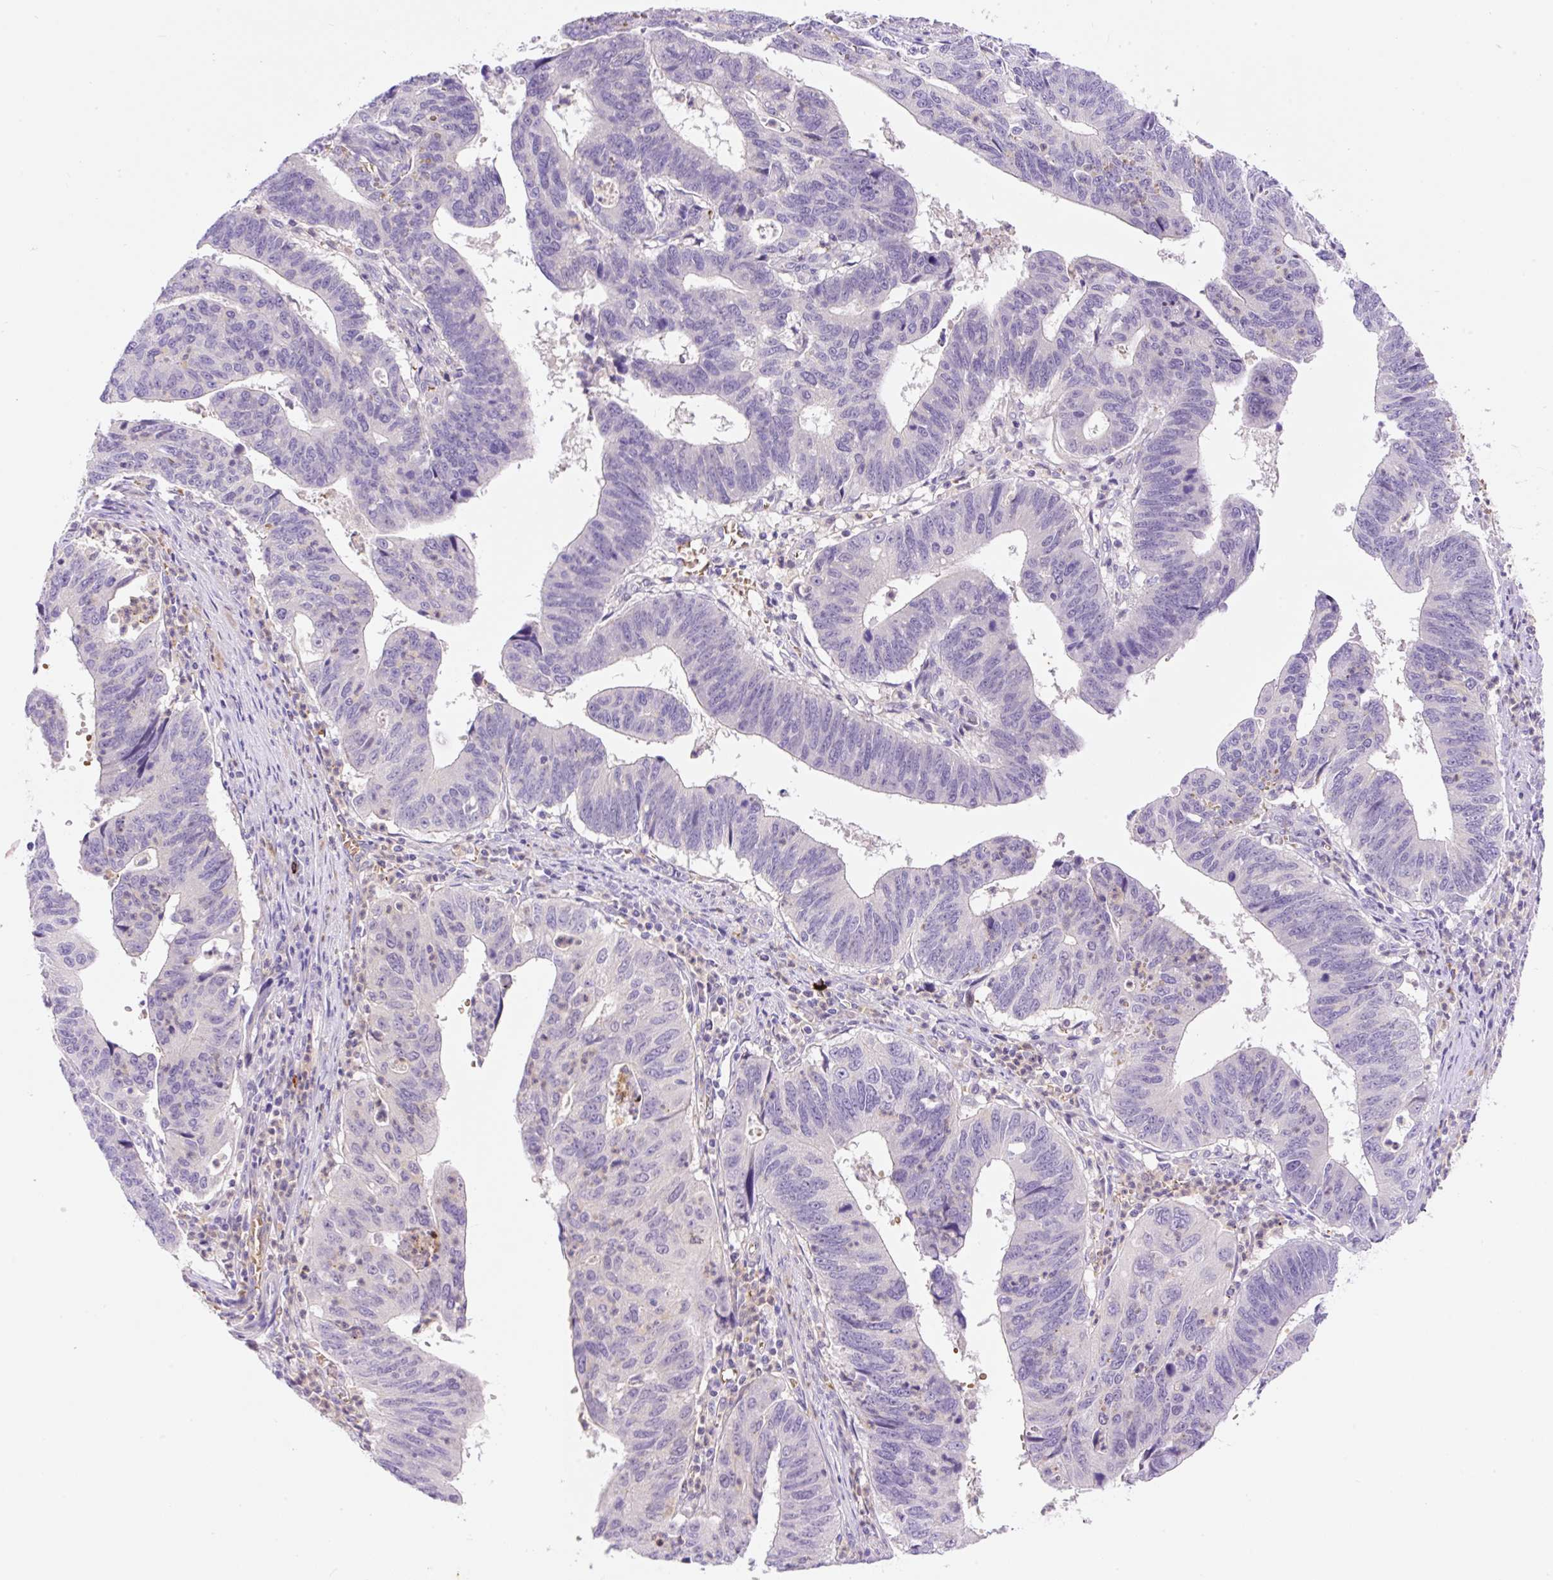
{"staining": {"intensity": "negative", "quantity": "none", "location": "none"}, "tissue": "stomach cancer", "cell_type": "Tumor cells", "image_type": "cancer", "snomed": [{"axis": "morphology", "description": "Adenocarcinoma, NOS"}, {"axis": "topography", "description": "Stomach"}], "caption": "Immunohistochemistry (IHC) photomicrograph of stomach adenocarcinoma stained for a protein (brown), which demonstrates no staining in tumor cells.", "gene": "LHFPL5", "patient": {"sex": "male", "age": 59}}